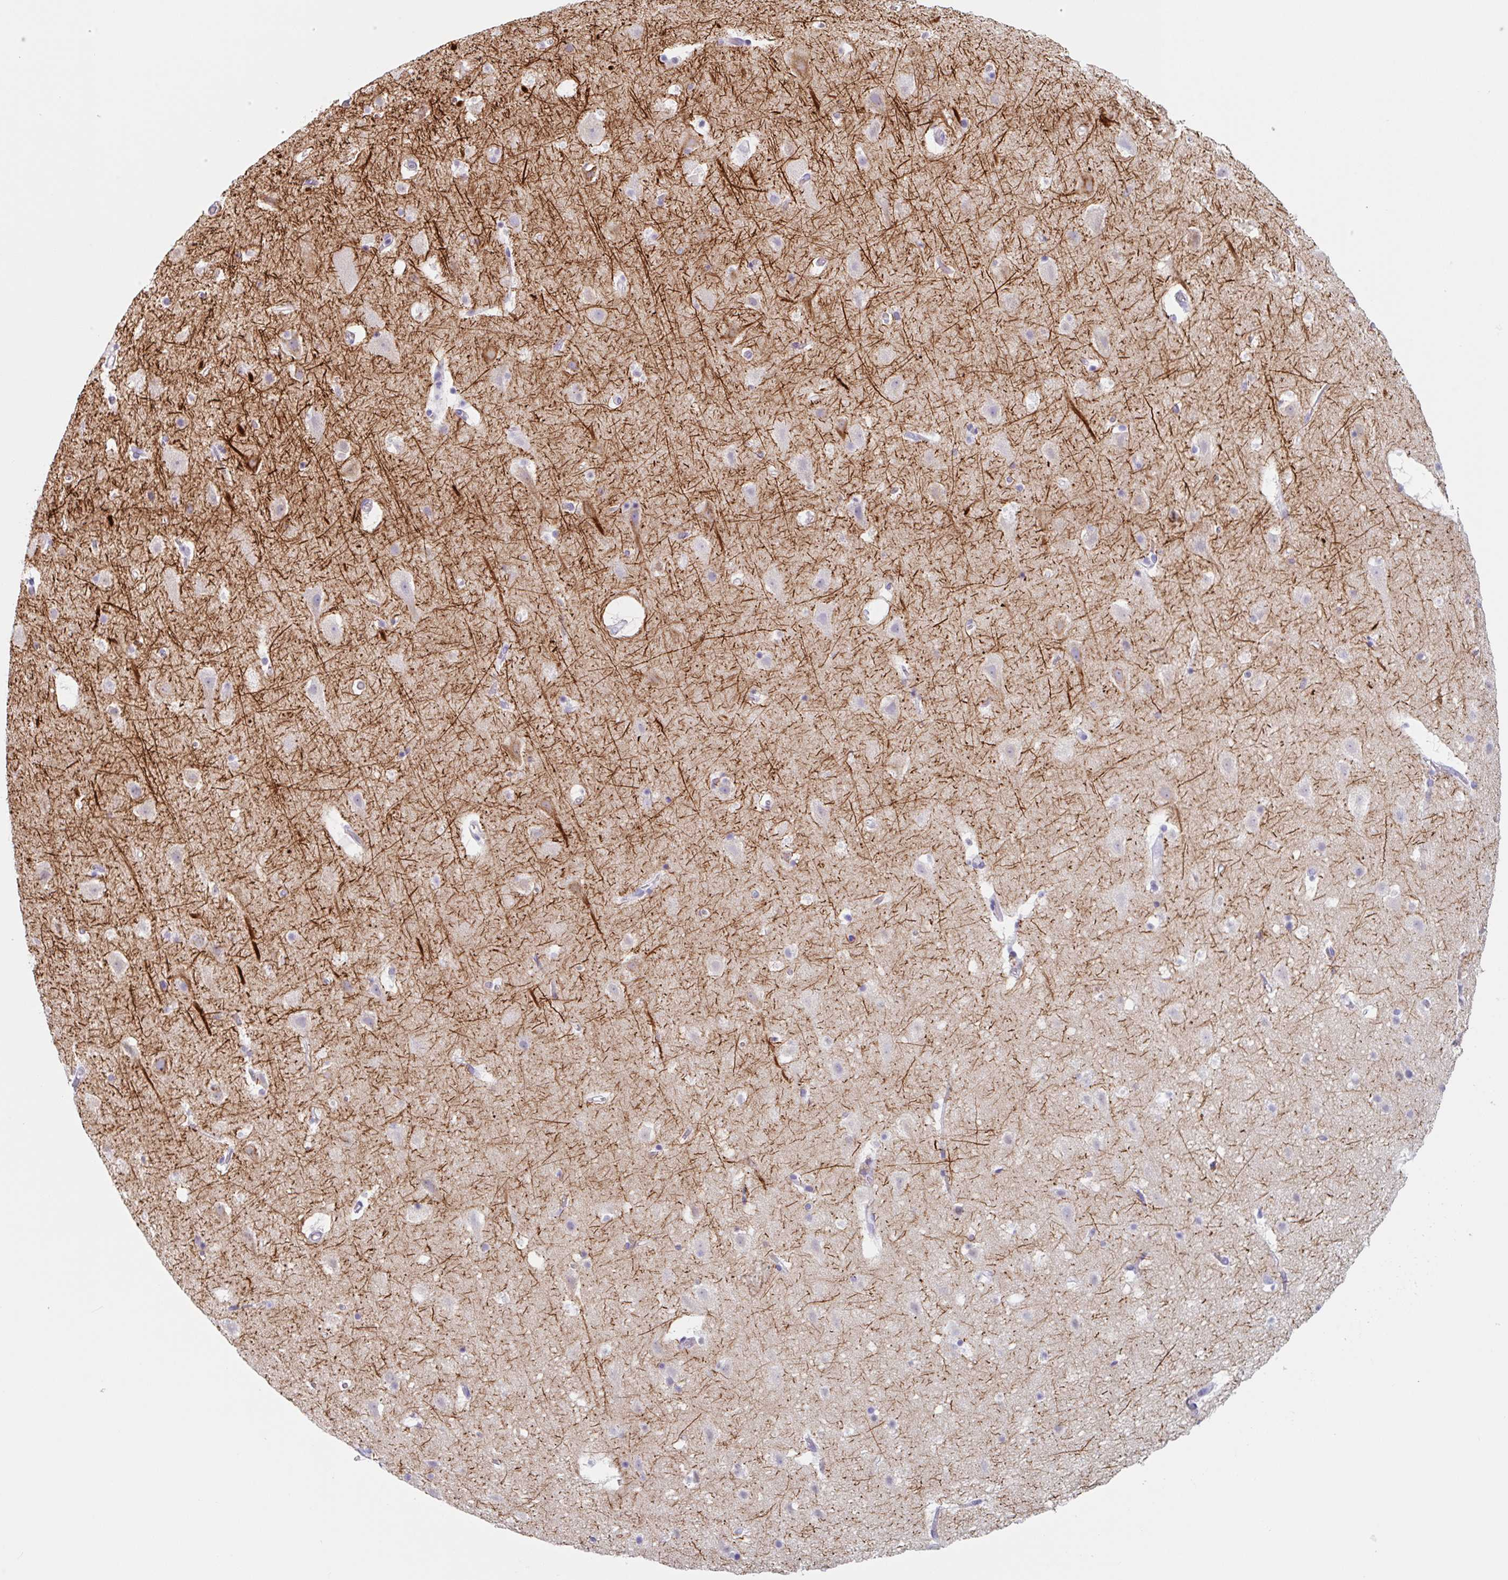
{"staining": {"intensity": "negative", "quantity": "none", "location": "none"}, "tissue": "cerebral cortex", "cell_type": "Endothelial cells", "image_type": "normal", "snomed": [{"axis": "morphology", "description": "Normal tissue, NOS"}, {"axis": "topography", "description": "Cerebral cortex"}], "caption": "The immunohistochemistry (IHC) micrograph has no significant staining in endothelial cells of cerebral cortex.", "gene": "EMC4", "patient": {"sex": "female", "age": 42}}